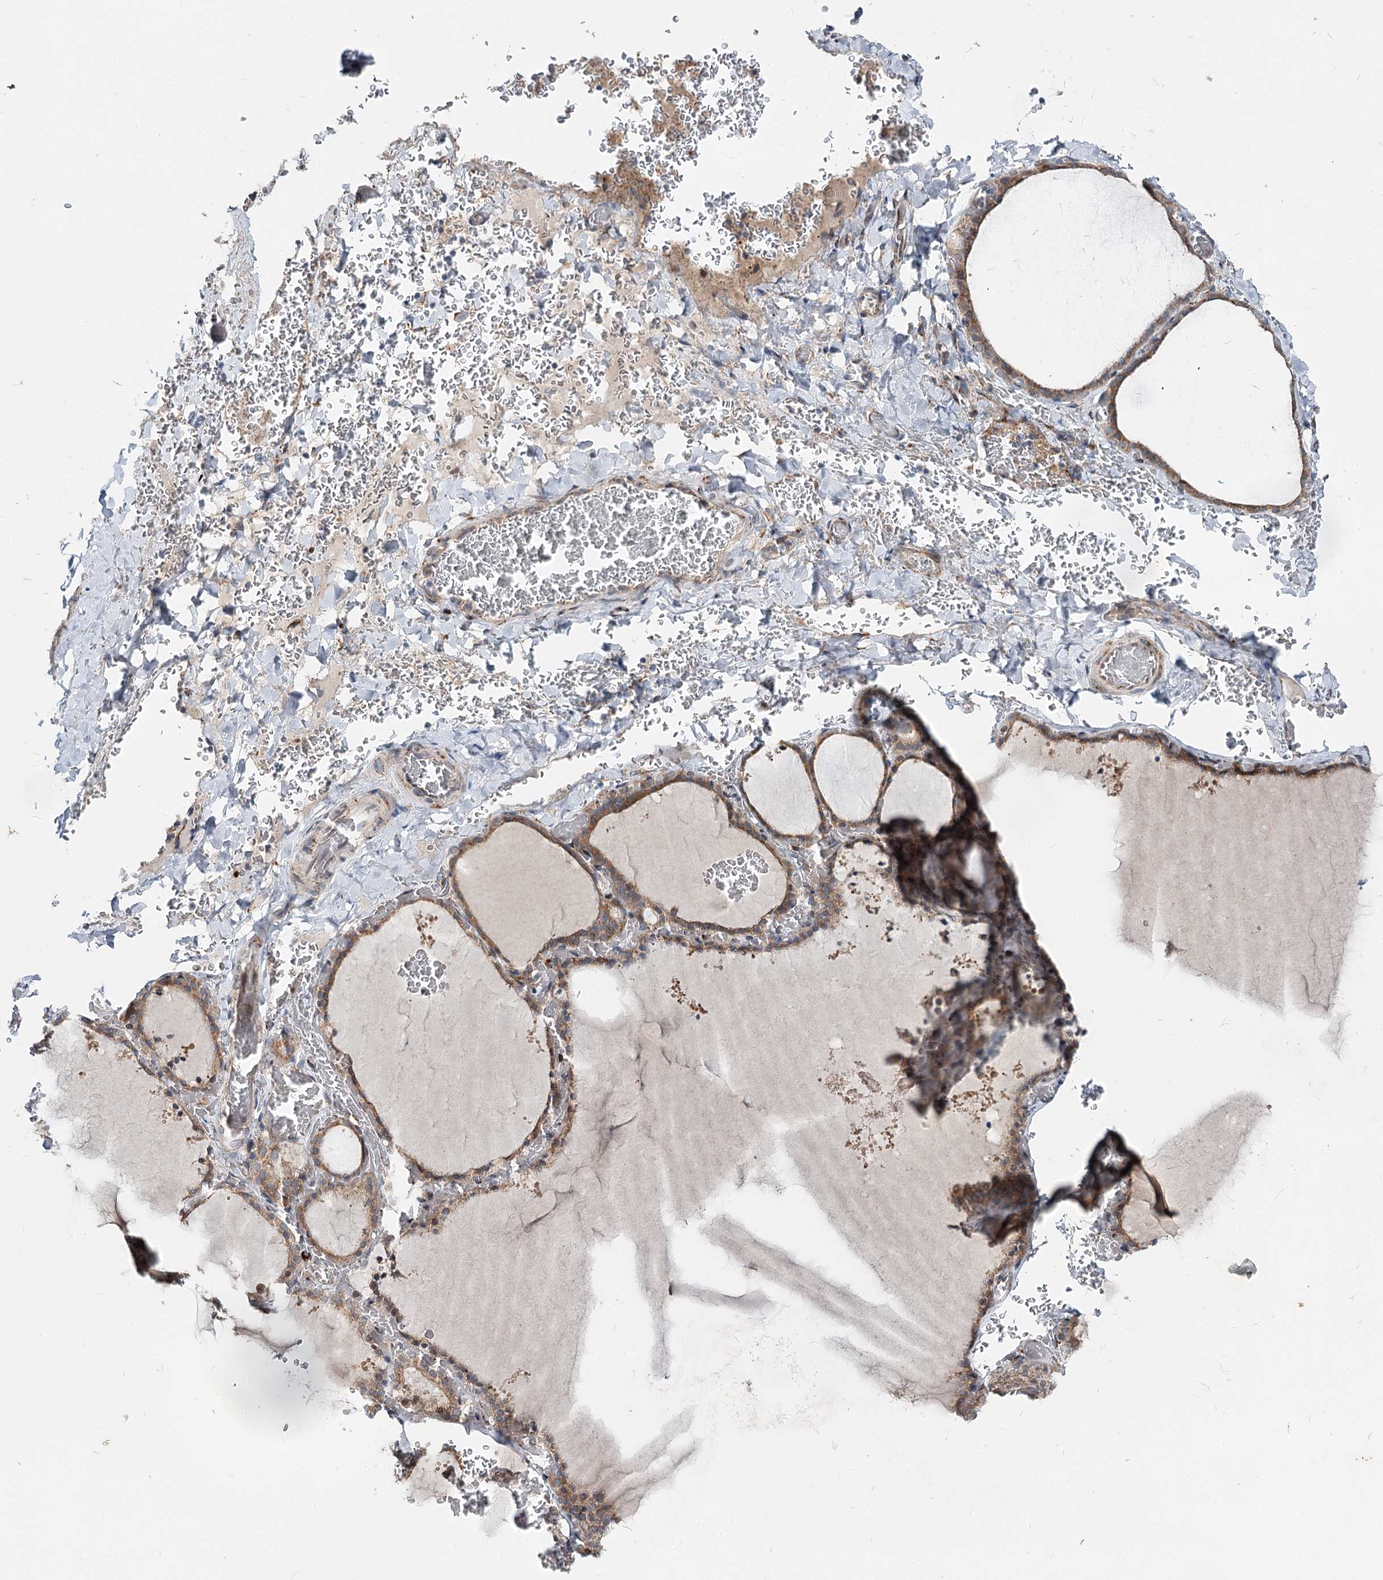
{"staining": {"intensity": "moderate", "quantity": ">75%", "location": "cytoplasmic/membranous"}, "tissue": "thyroid gland", "cell_type": "Glandular cells", "image_type": "normal", "snomed": [{"axis": "morphology", "description": "Normal tissue, NOS"}, {"axis": "topography", "description": "Thyroid gland"}], "caption": "Brown immunohistochemical staining in benign thyroid gland demonstrates moderate cytoplasmic/membranous expression in approximately >75% of glandular cells.", "gene": "SPART", "patient": {"sex": "female", "age": 39}}